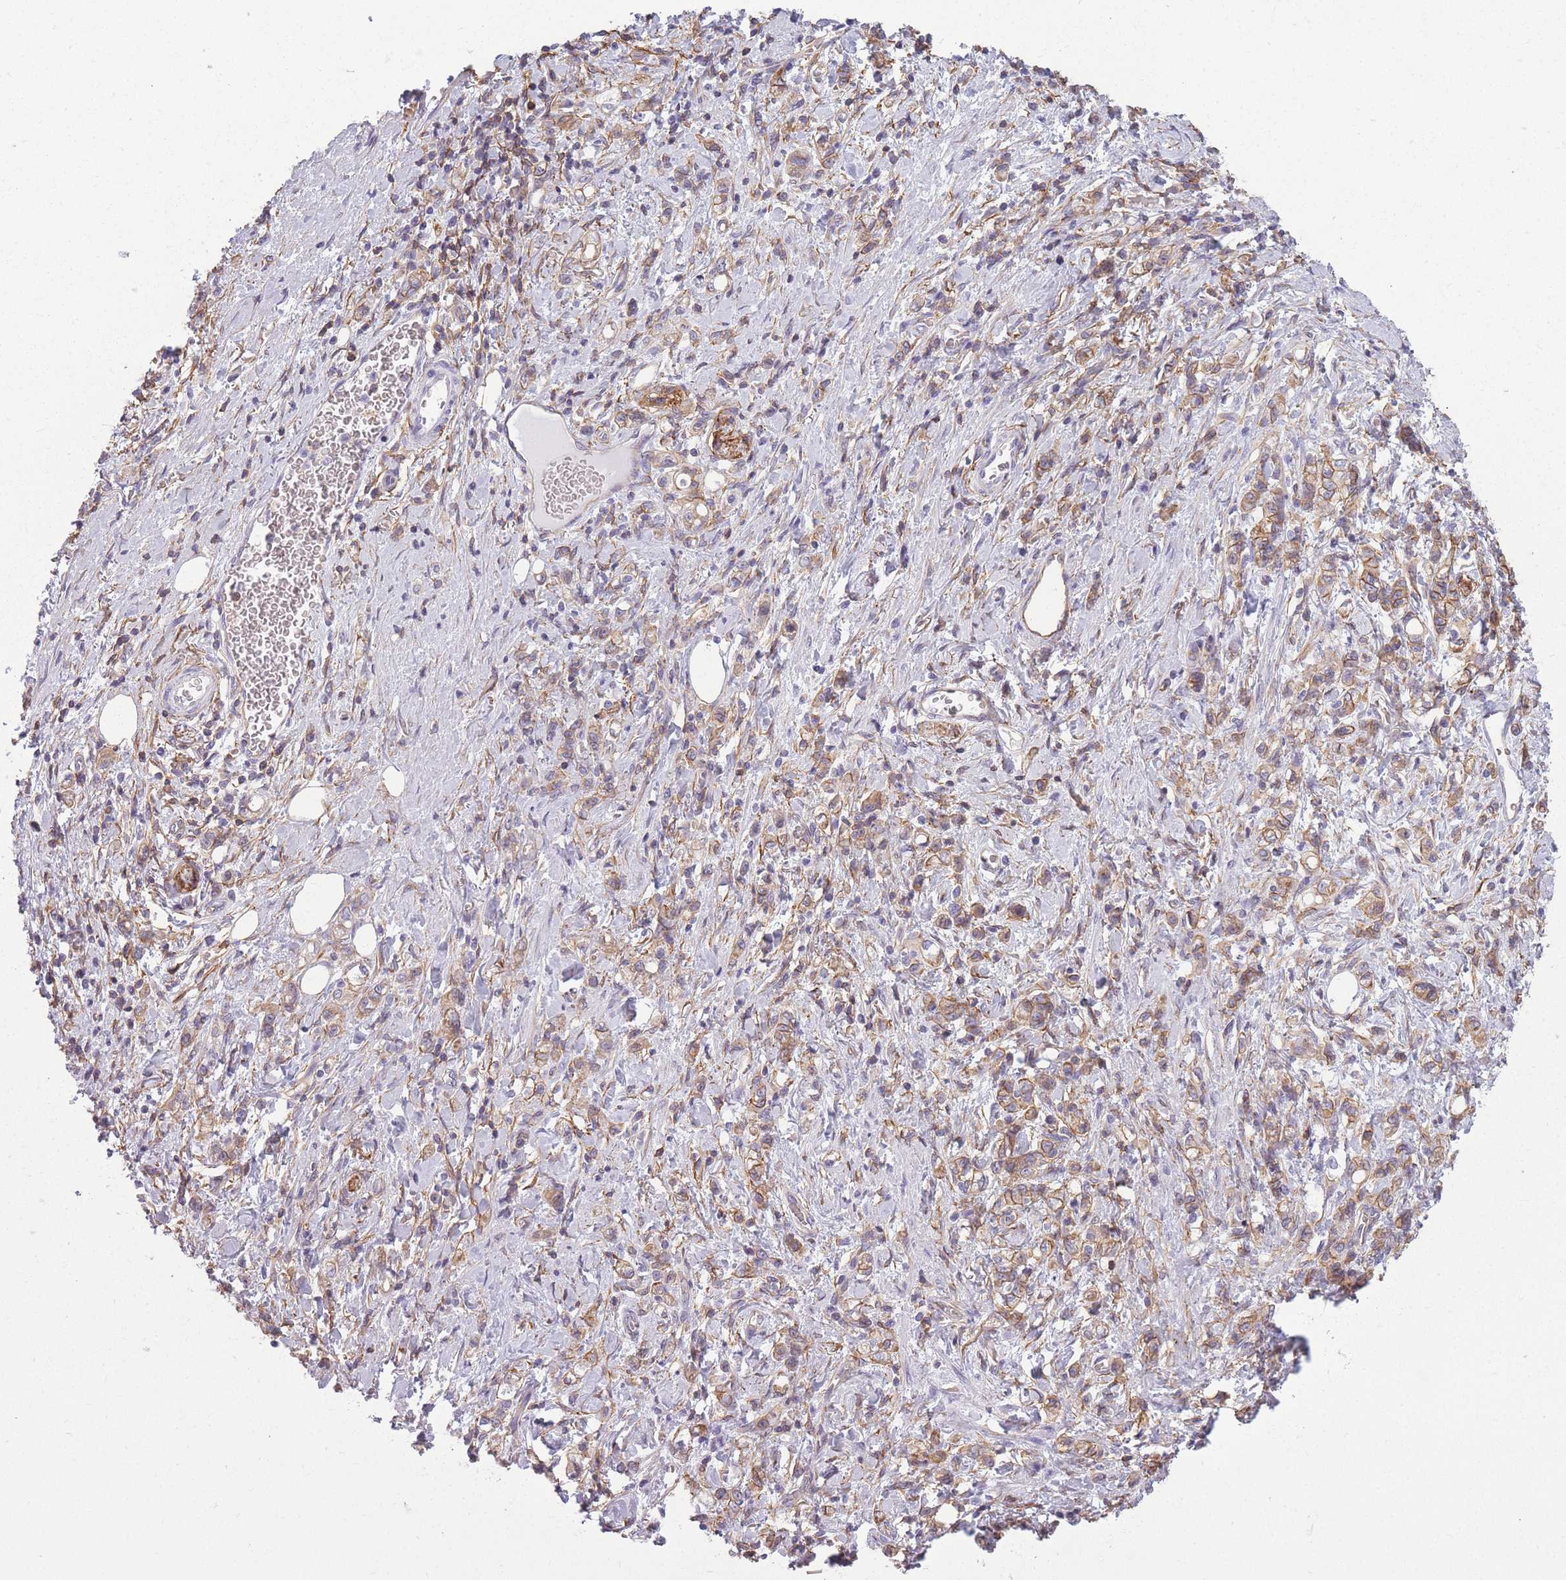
{"staining": {"intensity": "moderate", "quantity": ">75%", "location": "cytoplasmic/membranous"}, "tissue": "stomach cancer", "cell_type": "Tumor cells", "image_type": "cancer", "snomed": [{"axis": "morphology", "description": "Adenocarcinoma, NOS"}, {"axis": "topography", "description": "Stomach"}], "caption": "Stomach cancer (adenocarcinoma) stained for a protein (brown) demonstrates moderate cytoplasmic/membranous positive positivity in about >75% of tumor cells.", "gene": "ADD1", "patient": {"sex": "male", "age": 77}}